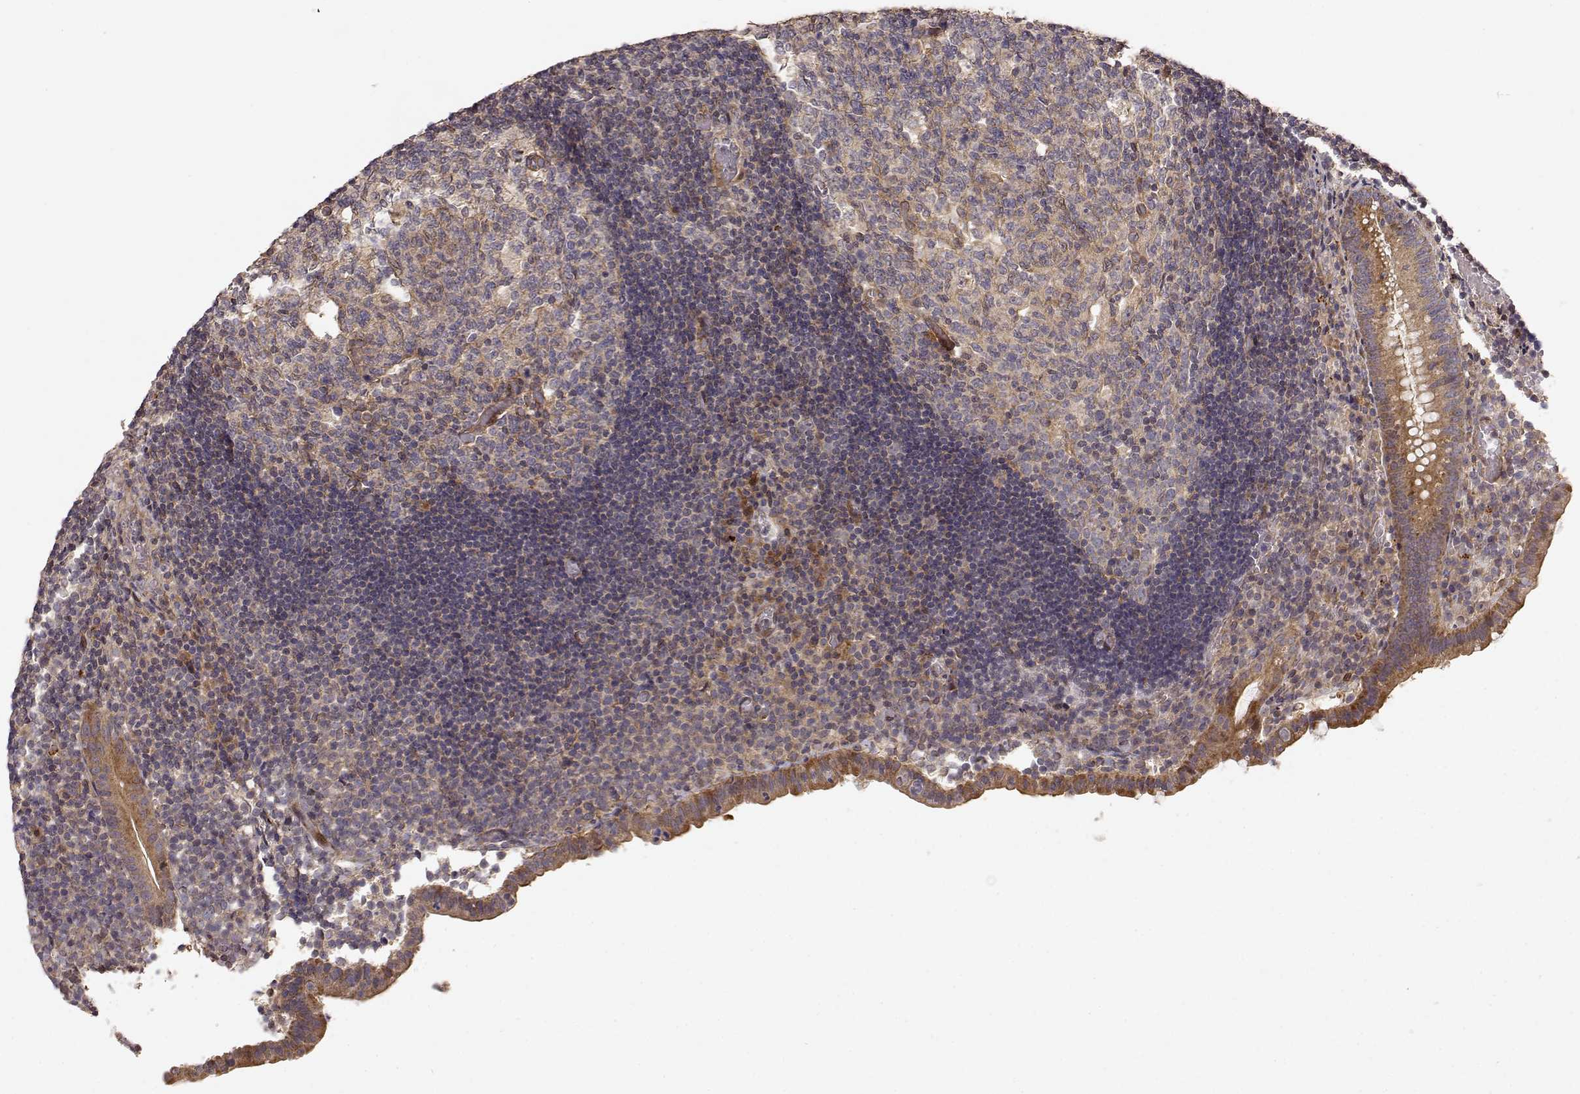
{"staining": {"intensity": "moderate", "quantity": ">75%", "location": "cytoplasmic/membranous"}, "tissue": "appendix", "cell_type": "Glandular cells", "image_type": "normal", "snomed": [{"axis": "morphology", "description": "Normal tissue, NOS"}, {"axis": "topography", "description": "Appendix"}], "caption": "IHC histopathology image of benign appendix: appendix stained using immunohistochemistry shows medium levels of moderate protein expression localized specifically in the cytoplasmic/membranous of glandular cells, appearing as a cytoplasmic/membranous brown color.", "gene": "PICK1", "patient": {"sex": "female", "age": 32}}